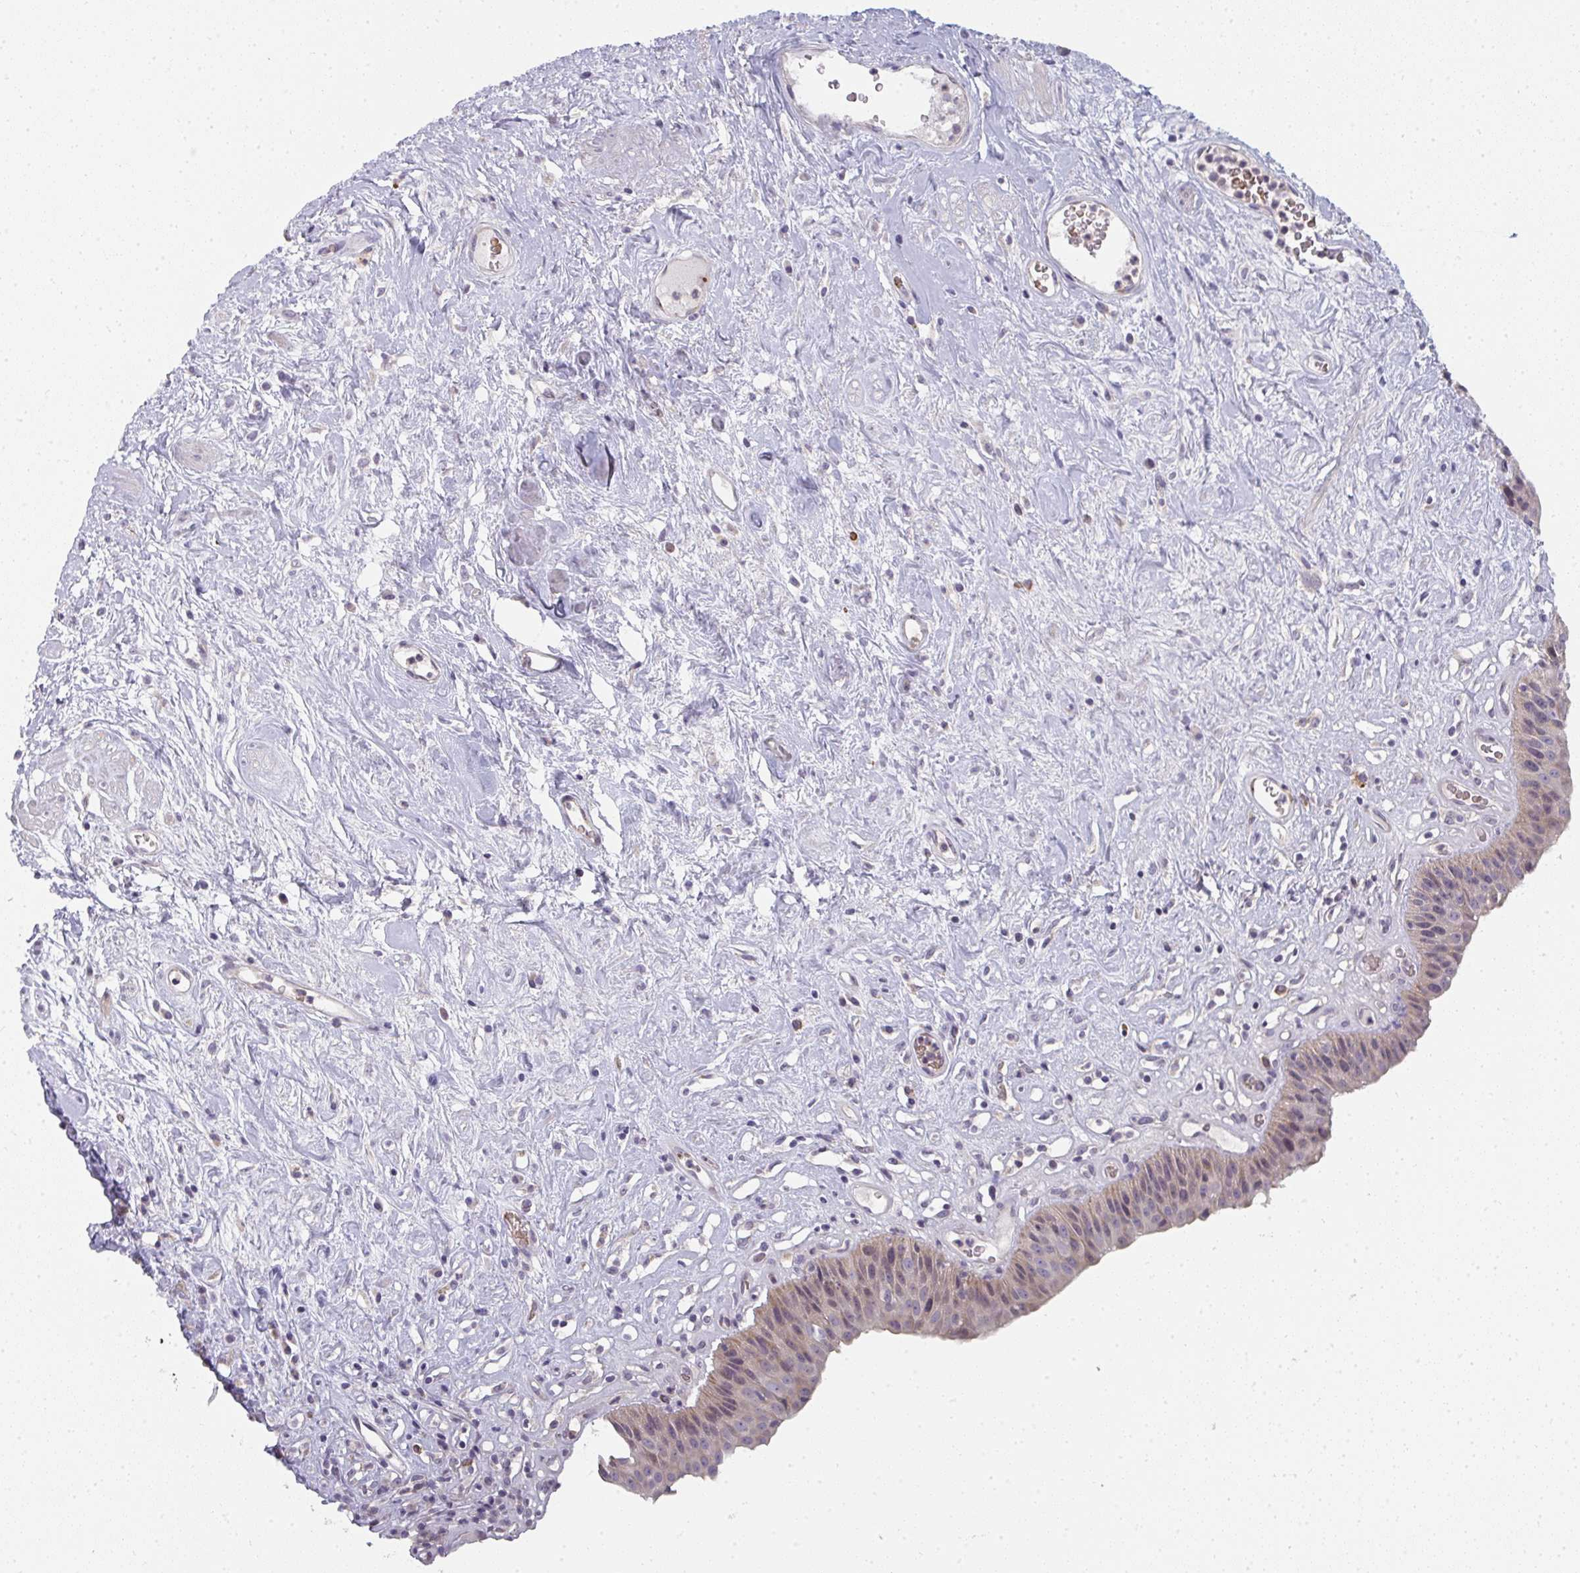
{"staining": {"intensity": "weak", "quantity": "<25%", "location": "cytoplasmic/membranous"}, "tissue": "urinary bladder", "cell_type": "Urothelial cells", "image_type": "normal", "snomed": [{"axis": "morphology", "description": "Normal tissue, NOS"}, {"axis": "topography", "description": "Urinary bladder"}], "caption": "A high-resolution image shows IHC staining of benign urinary bladder, which displays no significant staining in urothelial cells.", "gene": "SHB", "patient": {"sex": "female", "age": 56}}